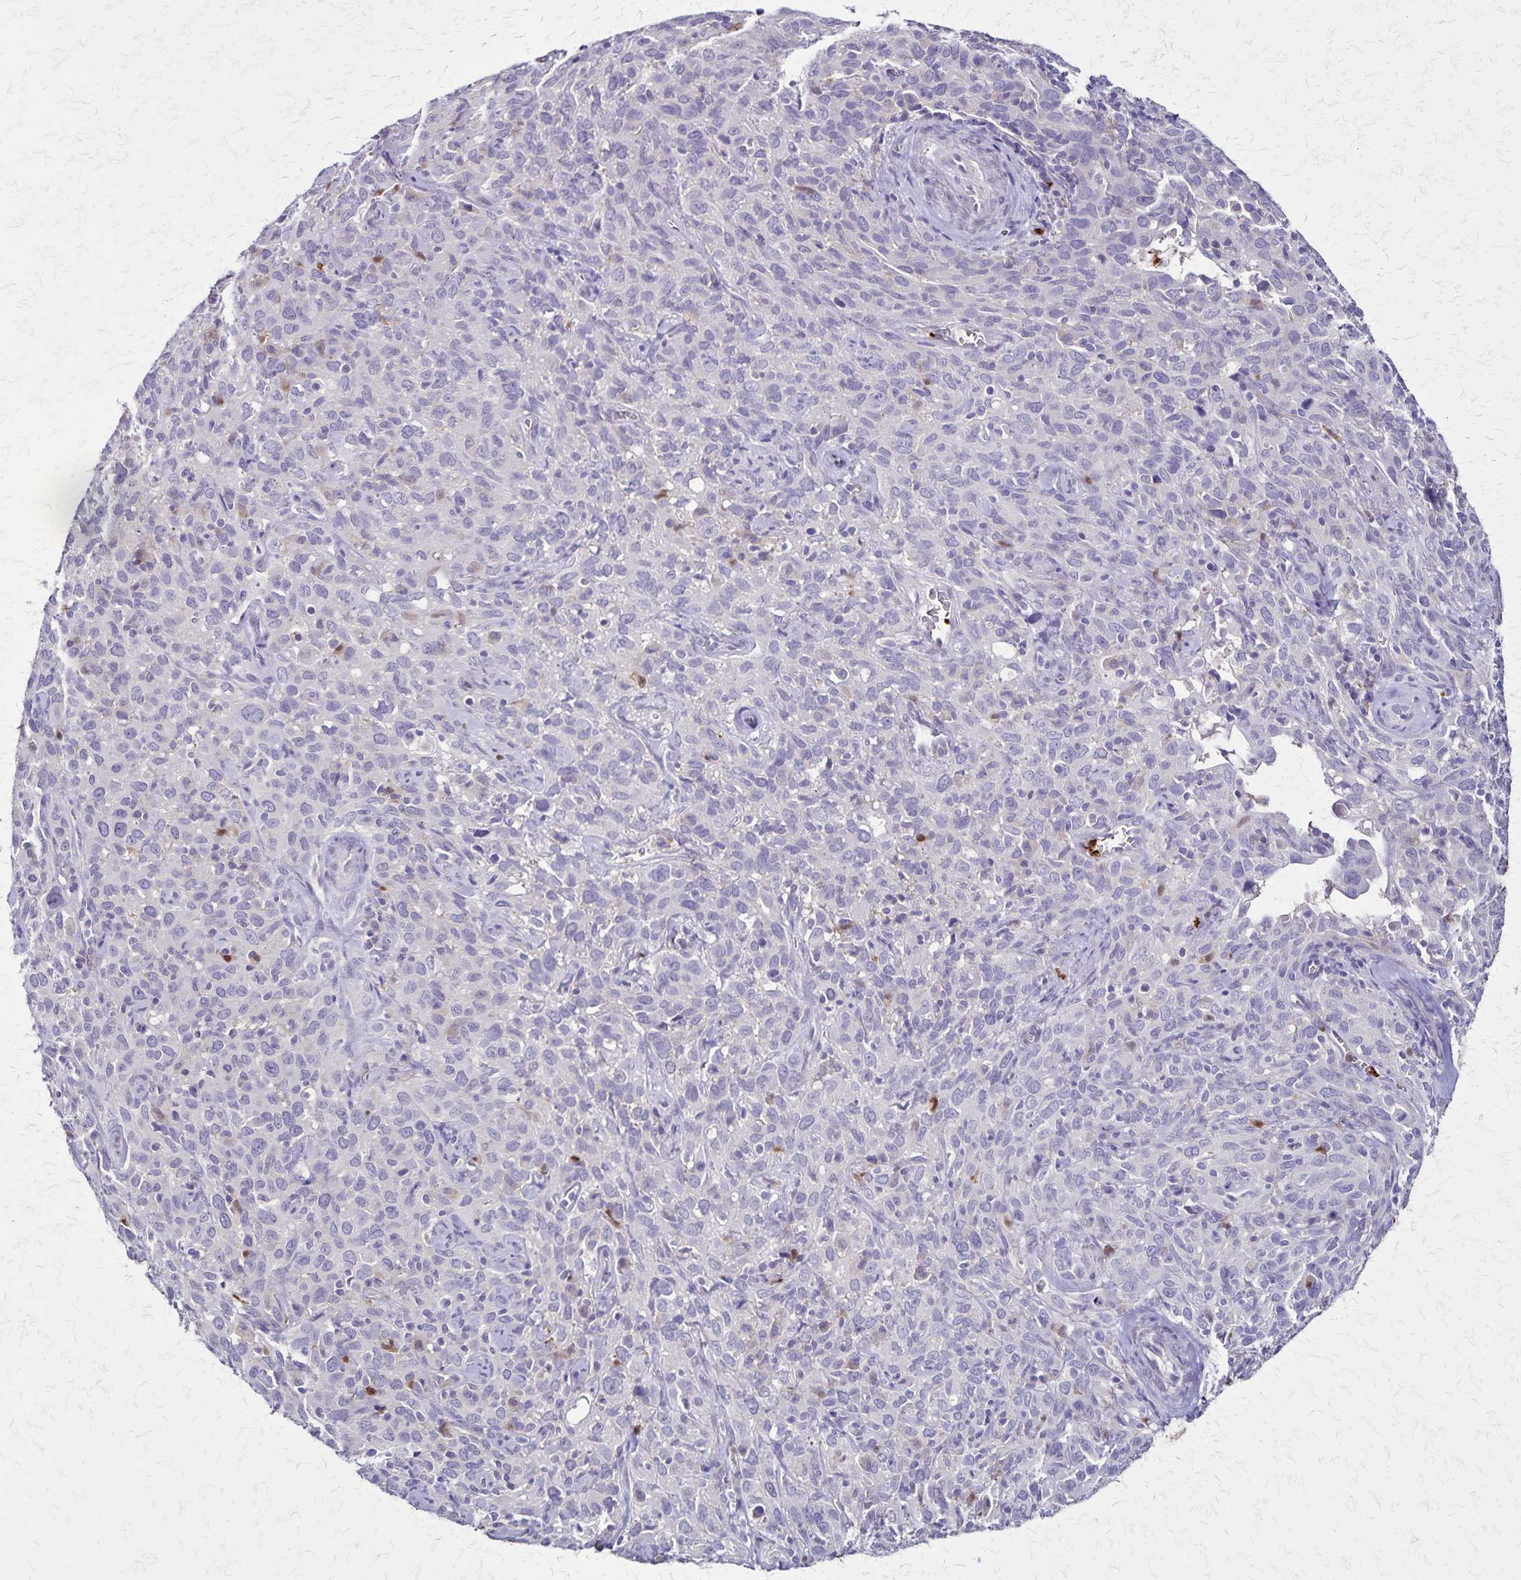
{"staining": {"intensity": "negative", "quantity": "none", "location": "none"}, "tissue": "cervical cancer", "cell_type": "Tumor cells", "image_type": "cancer", "snomed": [{"axis": "morphology", "description": "Normal tissue, NOS"}, {"axis": "morphology", "description": "Squamous cell carcinoma, NOS"}, {"axis": "topography", "description": "Cervix"}], "caption": "A micrograph of human cervical squamous cell carcinoma is negative for staining in tumor cells.", "gene": "ULBP3", "patient": {"sex": "female", "age": 51}}